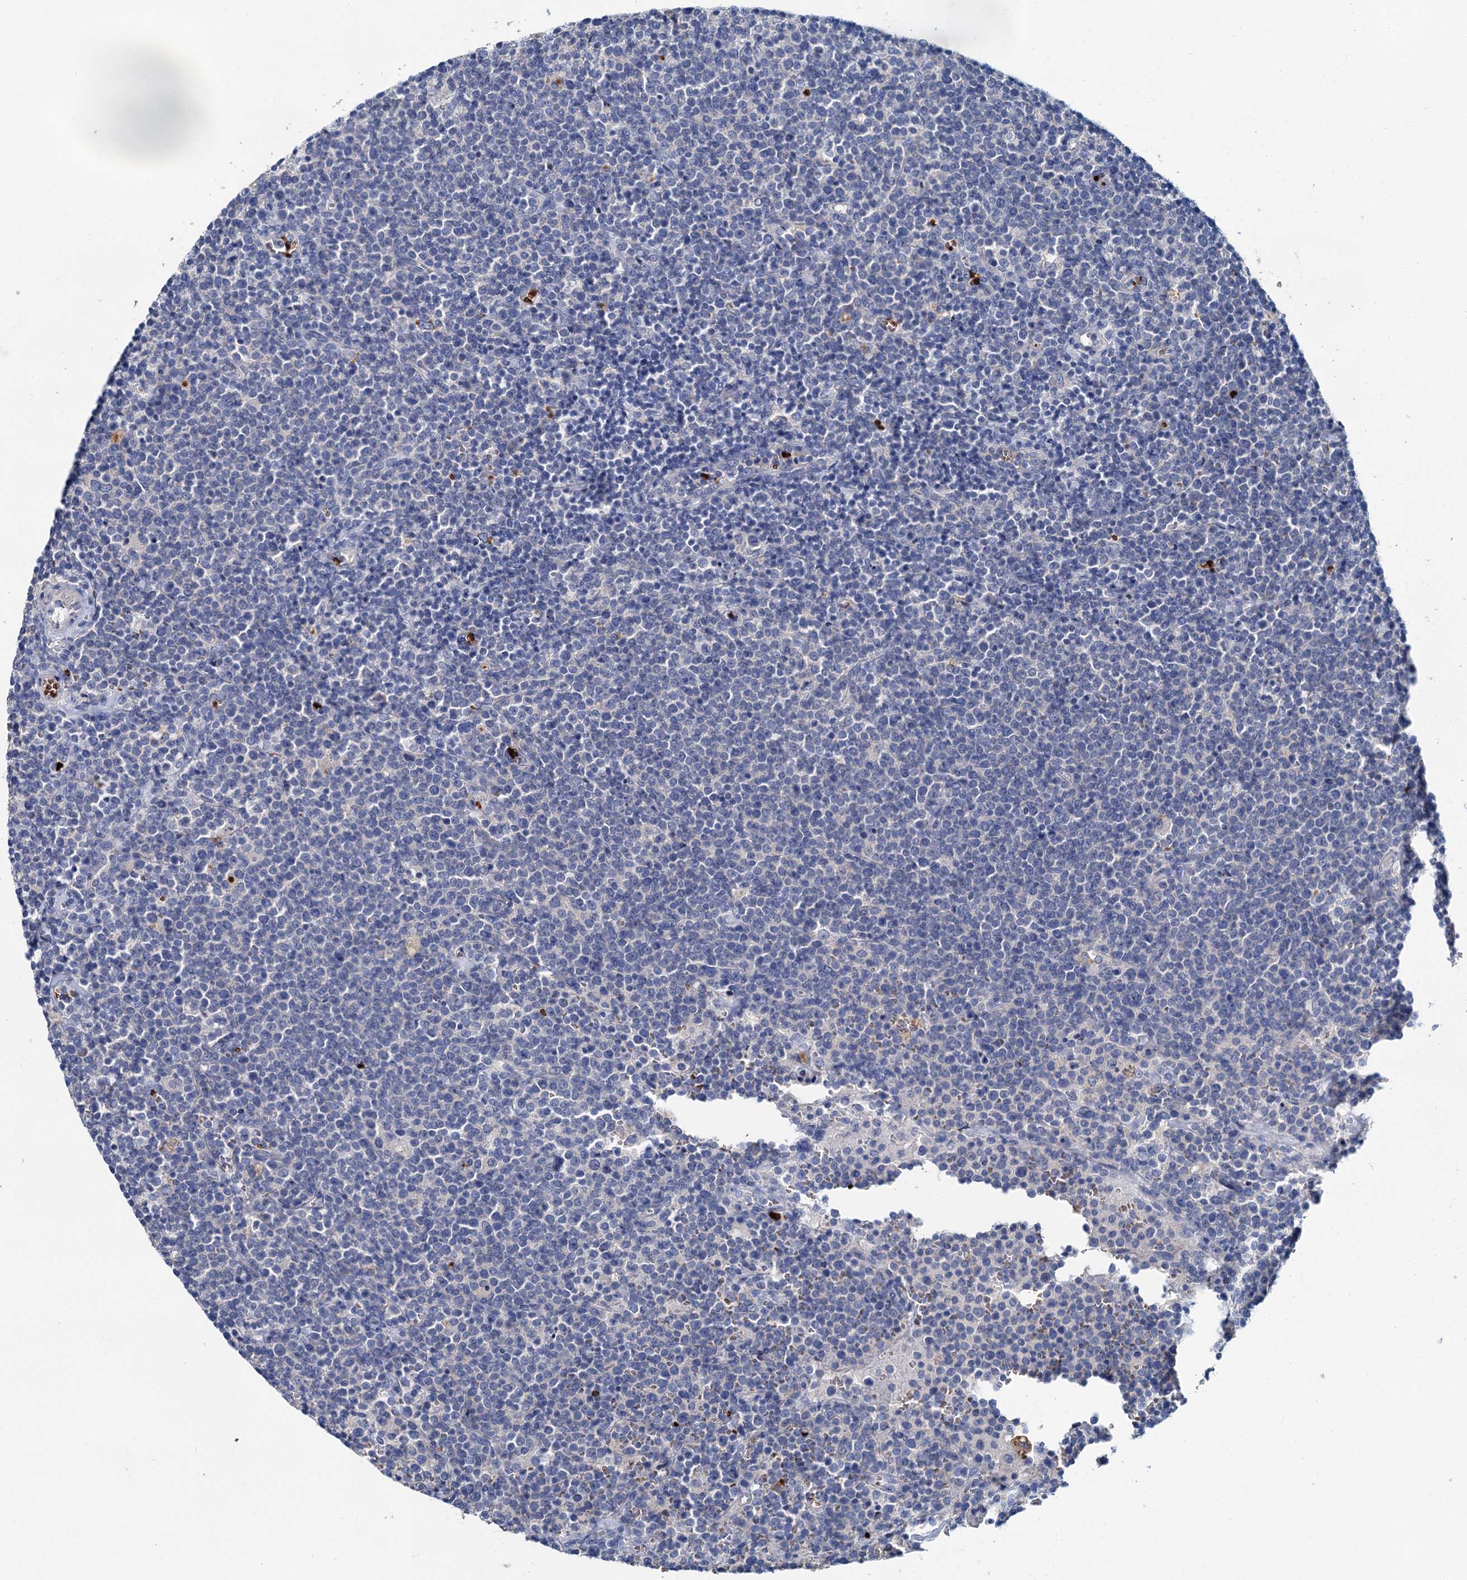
{"staining": {"intensity": "negative", "quantity": "none", "location": "none"}, "tissue": "lymphoma", "cell_type": "Tumor cells", "image_type": "cancer", "snomed": [{"axis": "morphology", "description": "Malignant lymphoma, non-Hodgkin's type, High grade"}, {"axis": "topography", "description": "Lymph node"}], "caption": "High power microscopy photomicrograph of an IHC histopathology image of malignant lymphoma, non-Hodgkin's type (high-grade), revealing no significant positivity in tumor cells.", "gene": "ATG2A", "patient": {"sex": "male", "age": 61}}